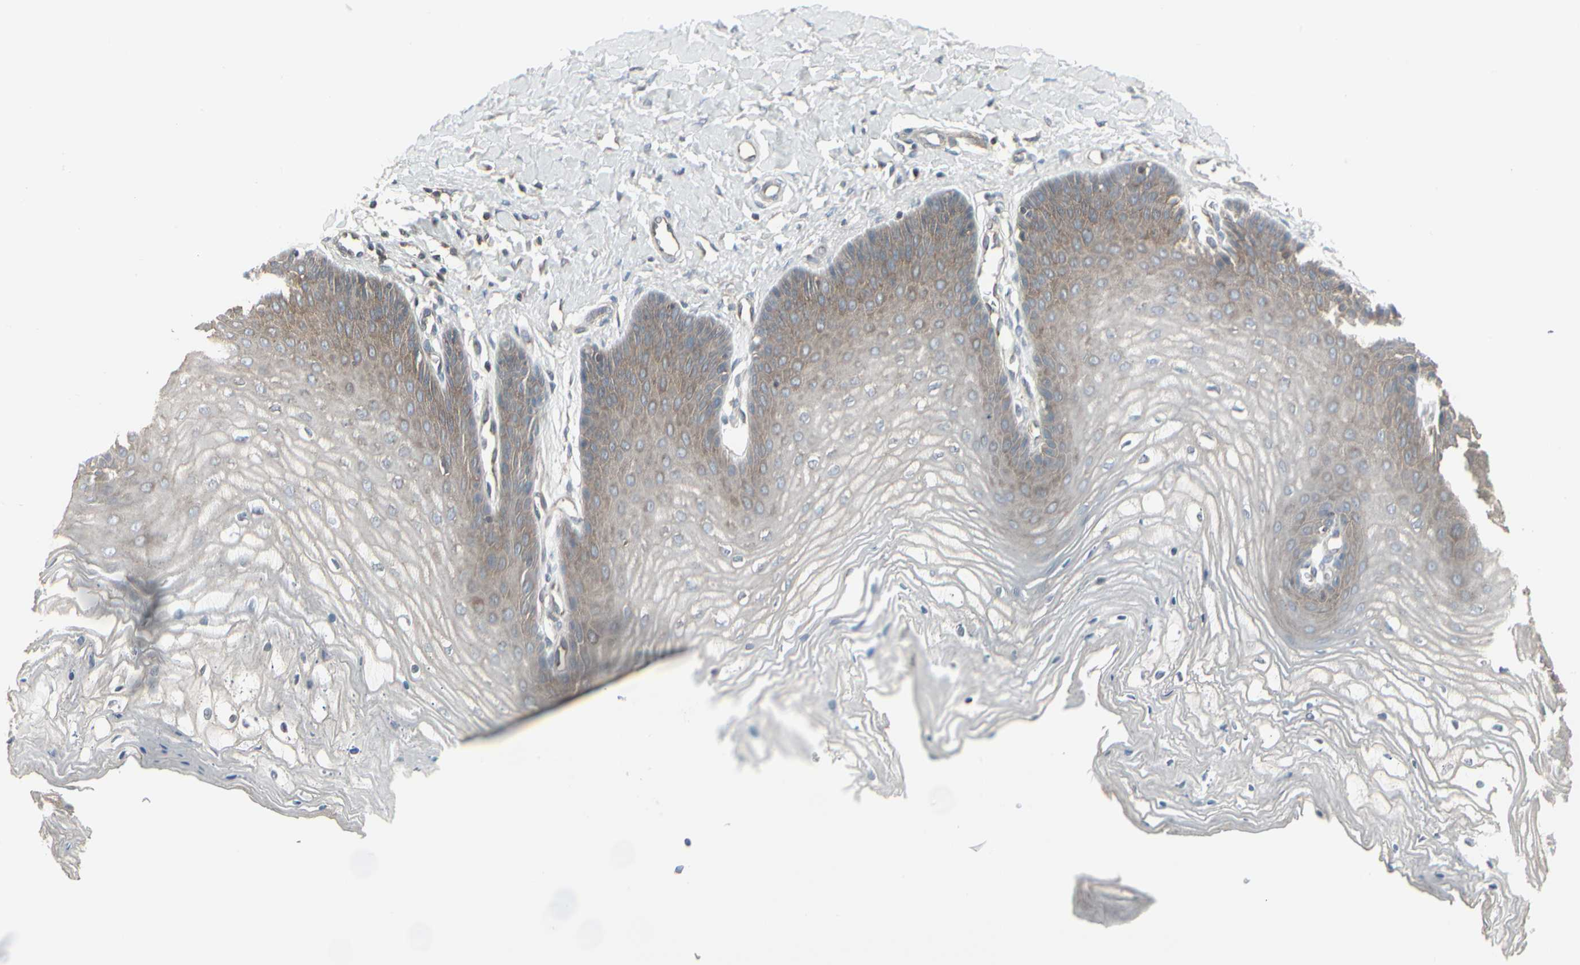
{"staining": {"intensity": "weak", "quantity": "25%-75%", "location": "cytoplasmic/membranous"}, "tissue": "vagina", "cell_type": "Squamous epithelial cells", "image_type": "normal", "snomed": [{"axis": "morphology", "description": "Normal tissue, NOS"}, {"axis": "topography", "description": "Vagina"}], "caption": "The histopathology image shows immunohistochemical staining of normal vagina. There is weak cytoplasmic/membranous expression is seen in approximately 25%-75% of squamous epithelial cells. (brown staining indicates protein expression, while blue staining denotes nuclei).", "gene": "EPS15", "patient": {"sex": "female", "age": 68}}